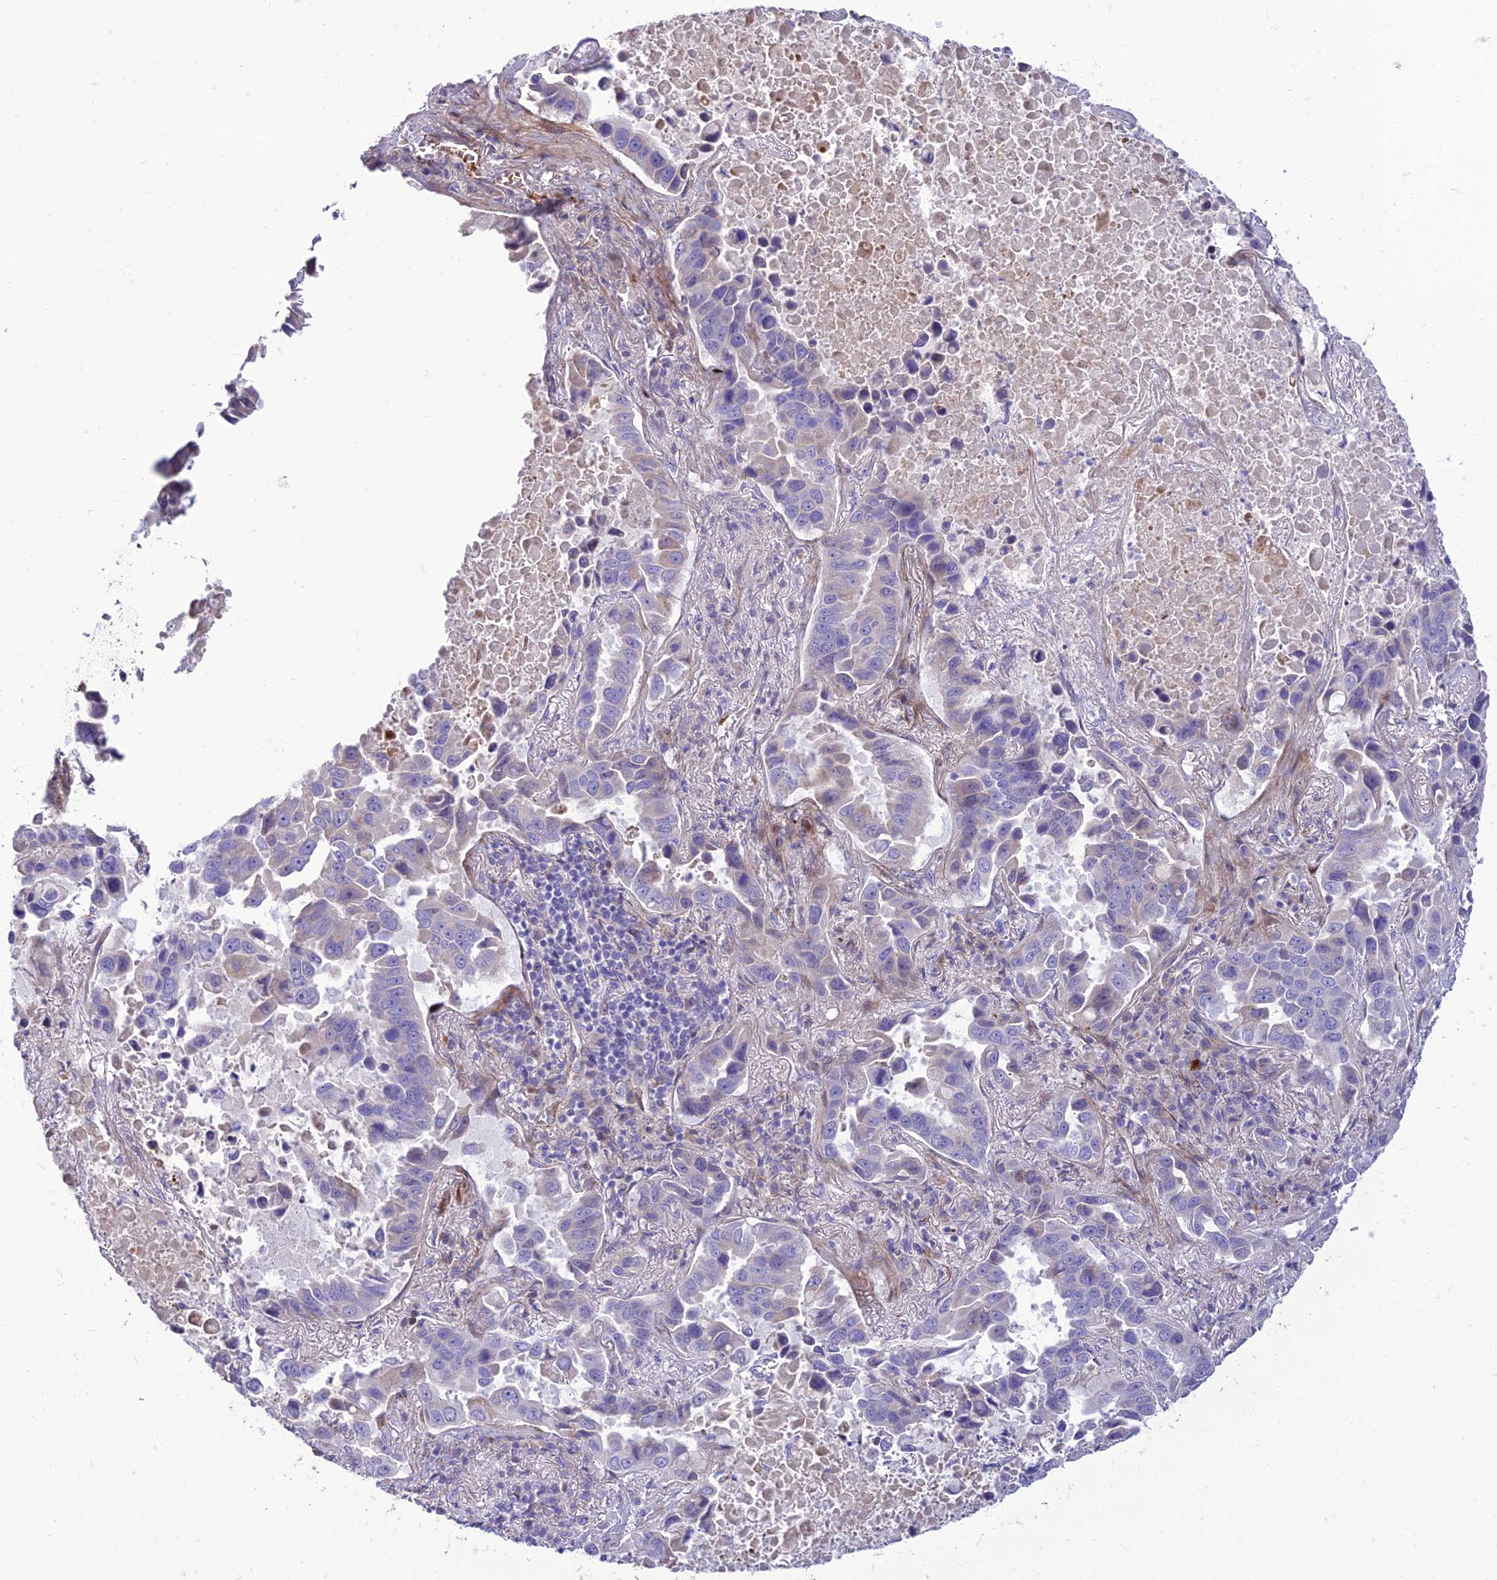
{"staining": {"intensity": "negative", "quantity": "none", "location": "none"}, "tissue": "lung cancer", "cell_type": "Tumor cells", "image_type": "cancer", "snomed": [{"axis": "morphology", "description": "Adenocarcinoma, NOS"}, {"axis": "topography", "description": "Lung"}], "caption": "Adenocarcinoma (lung) was stained to show a protein in brown. There is no significant expression in tumor cells.", "gene": "SEL1L3", "patient": {"sex": "male", "age": 64}}